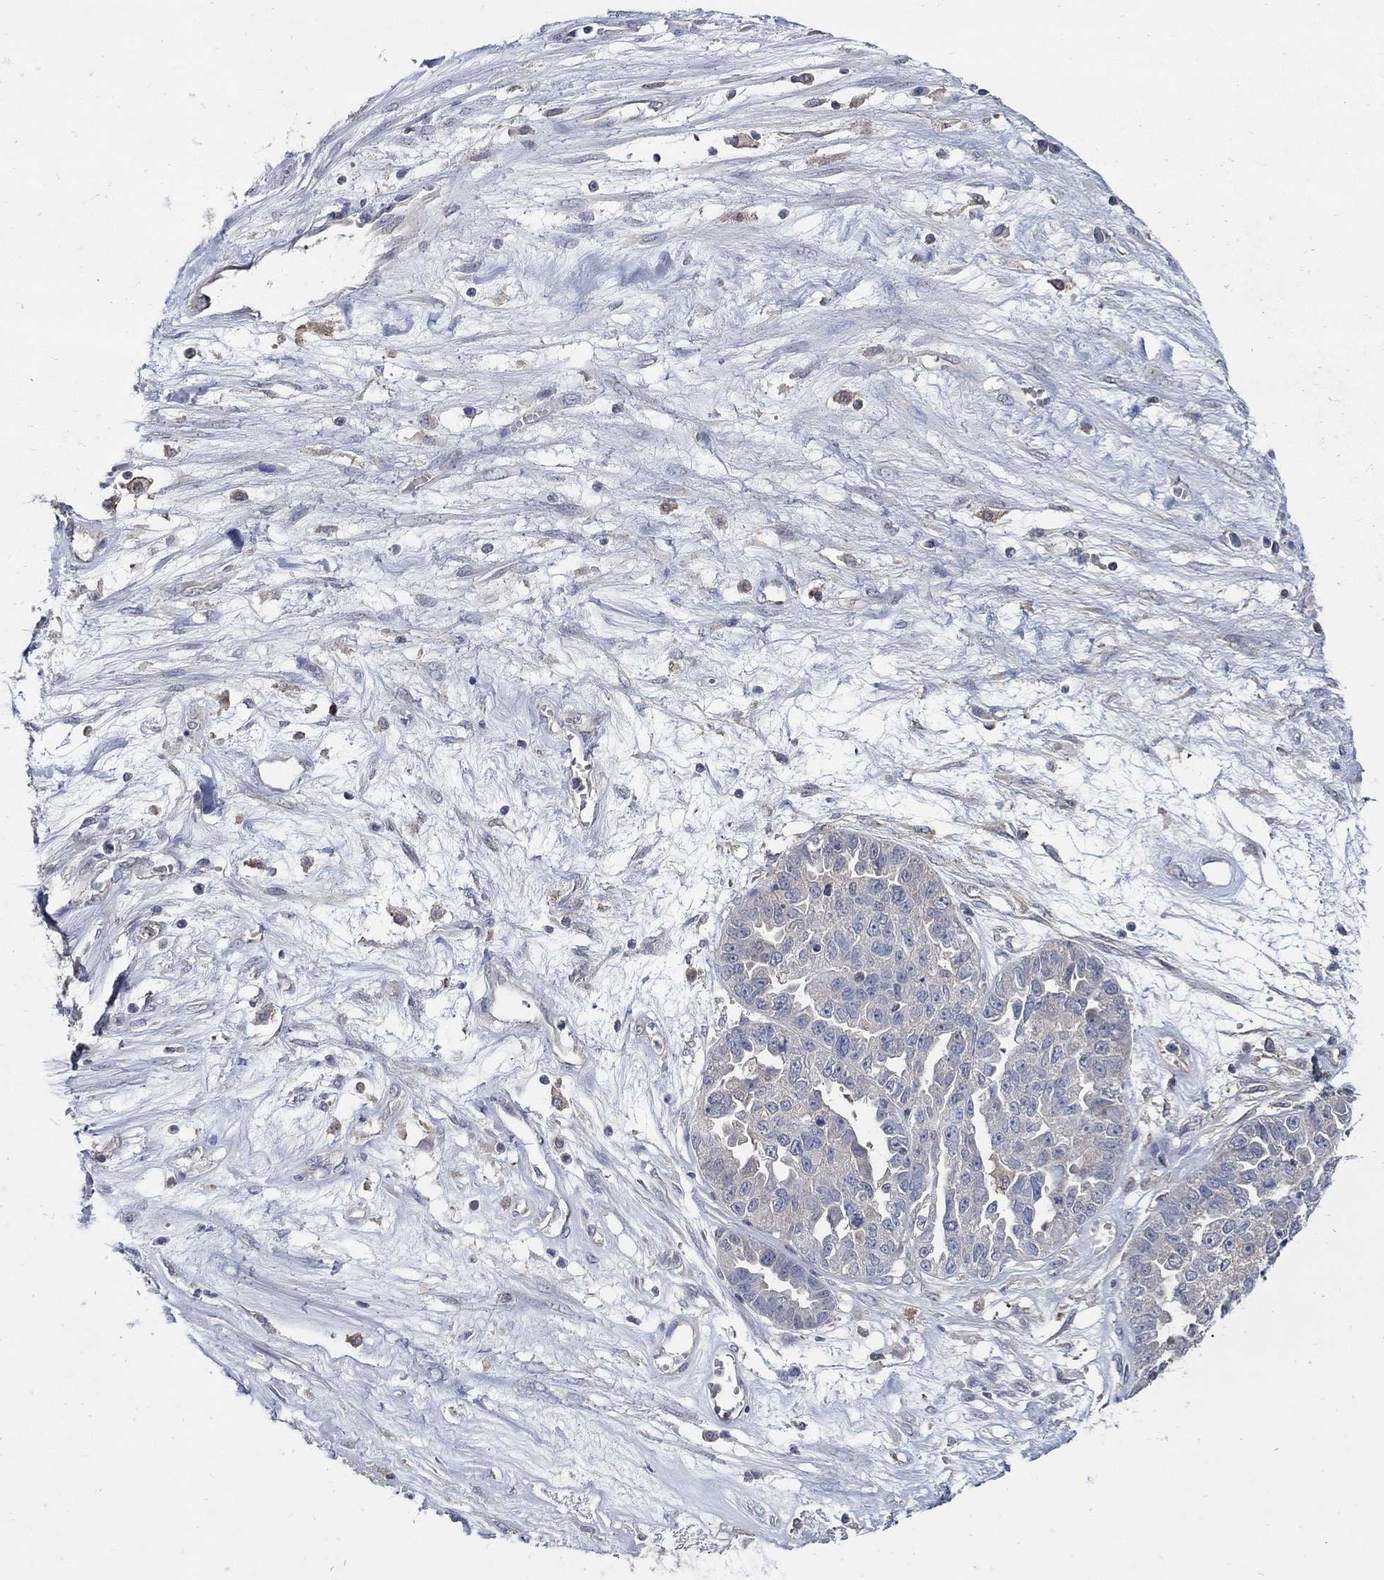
{"staining": {"intensity": "negative", "quantity": "none", "location": "none"}, "tissue": "ovarian cancer", "cell_type": "Tumor cells", "image_type": "cancer", "snomed": [{"axis": "morphology", "description": "Cystadenocarcinoma, serous, NOS"}, {"axis": "topography", "description": "Ovary"}], "caption": "Ovarian cancer stained for a protein using immunohistochemistry reveals no positivity tumor cells.", "gene": "MTHFR", "patient": {"sex": "female", "age": 87}}